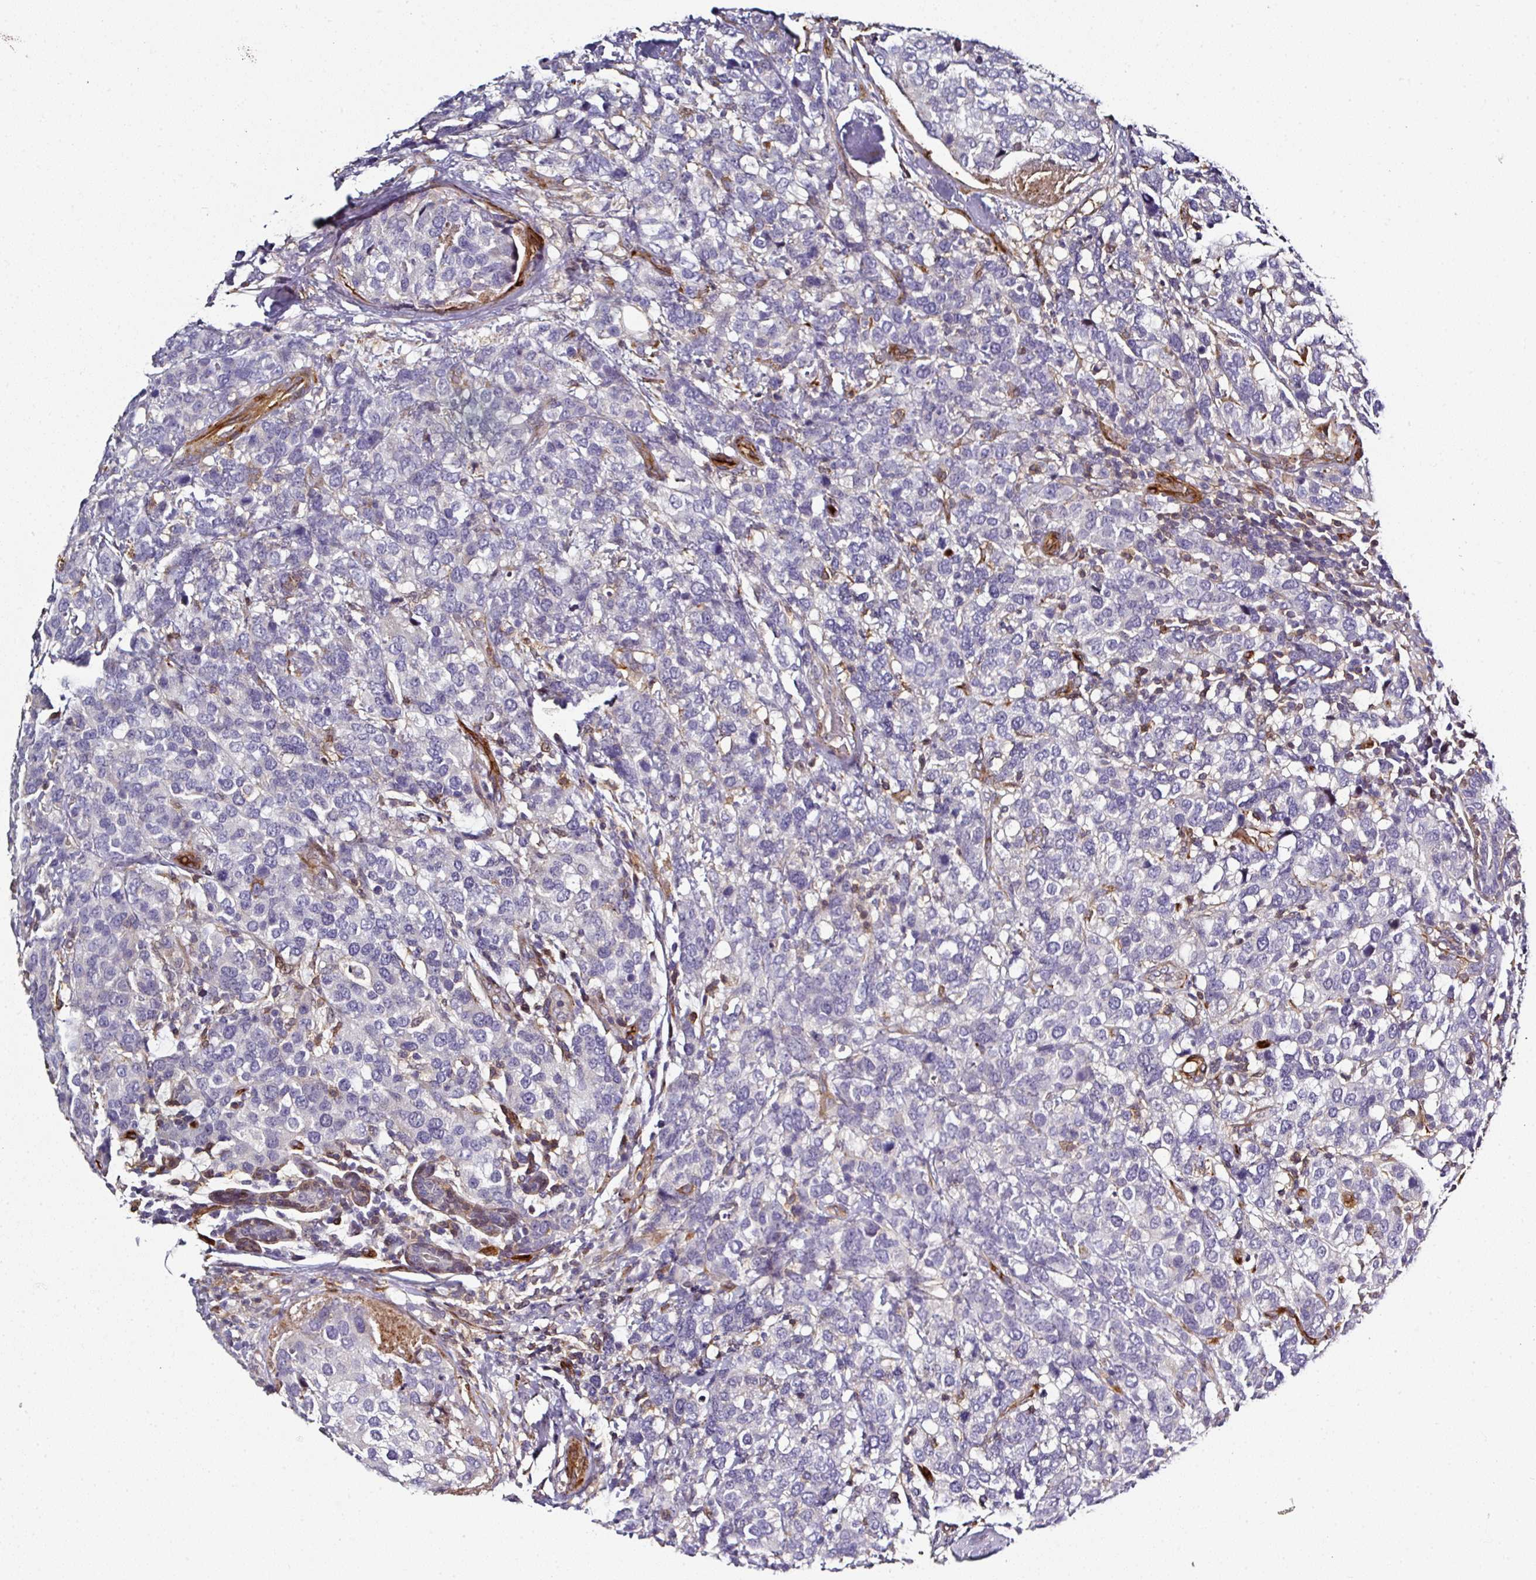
{"staining": {"intensity": "negative", "quantity": "none", "location": "none"}, "tissue": "breast cancer", "cell_type": "Tumor cells", "image_type": "cancer", "snomed": [{"axis": "morphology", "description": "Lobular carcinoma"}, {"axis": "topography", "description": "Breast"}], "caption": "The photomicrograph reveals no staining of tumor cells in lobular carcinoma (breast).", "gene": "BEND5", "patient": {"sex": "female", "age": 59}}